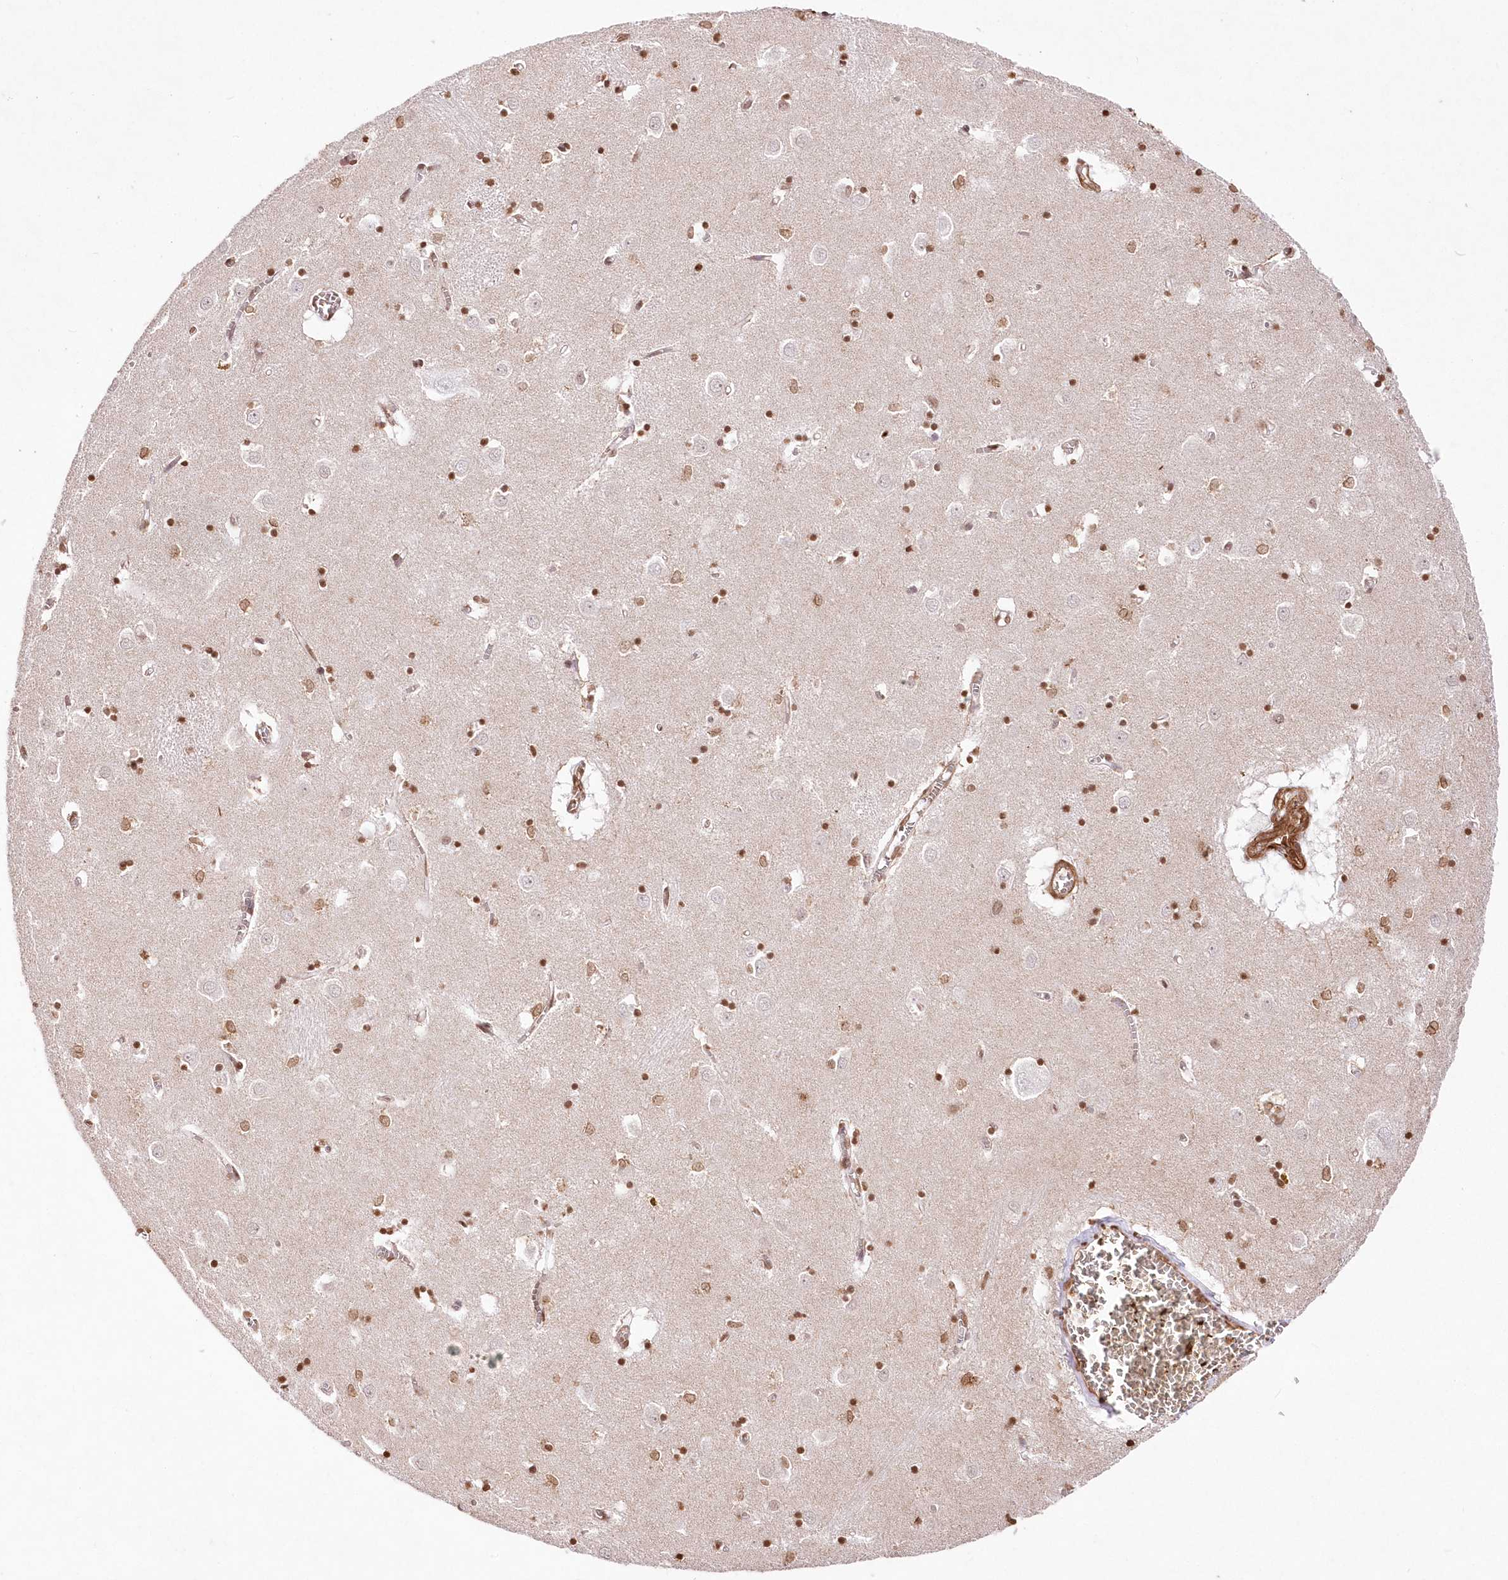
{"staining": {"intensity": "moderate", "quantity": ">75%", "location": "nuclear"}, "tissue": "caudate", "cell_type": "Glial cells", "image_type": "normal", "snomed": [{"axis": "morphology", "description": "Normal tissue, NOS"}, {"axis": "topography", "description": "Lateral ventricle wall"}], "caption": "DAB (3,3'-diaminobenzidine) immunohistochemical staining of benign caudate shows moderate nuclear protein positivity in about >75% of glial cells. The staining was performed using DAB to visualize the protein expression in brown, while the nuclei were stained in blue with hematoxylin (Magnification: 20x).", "gene": "ENSG00000275740", "patient": {"sex": "male", "age": 70}}